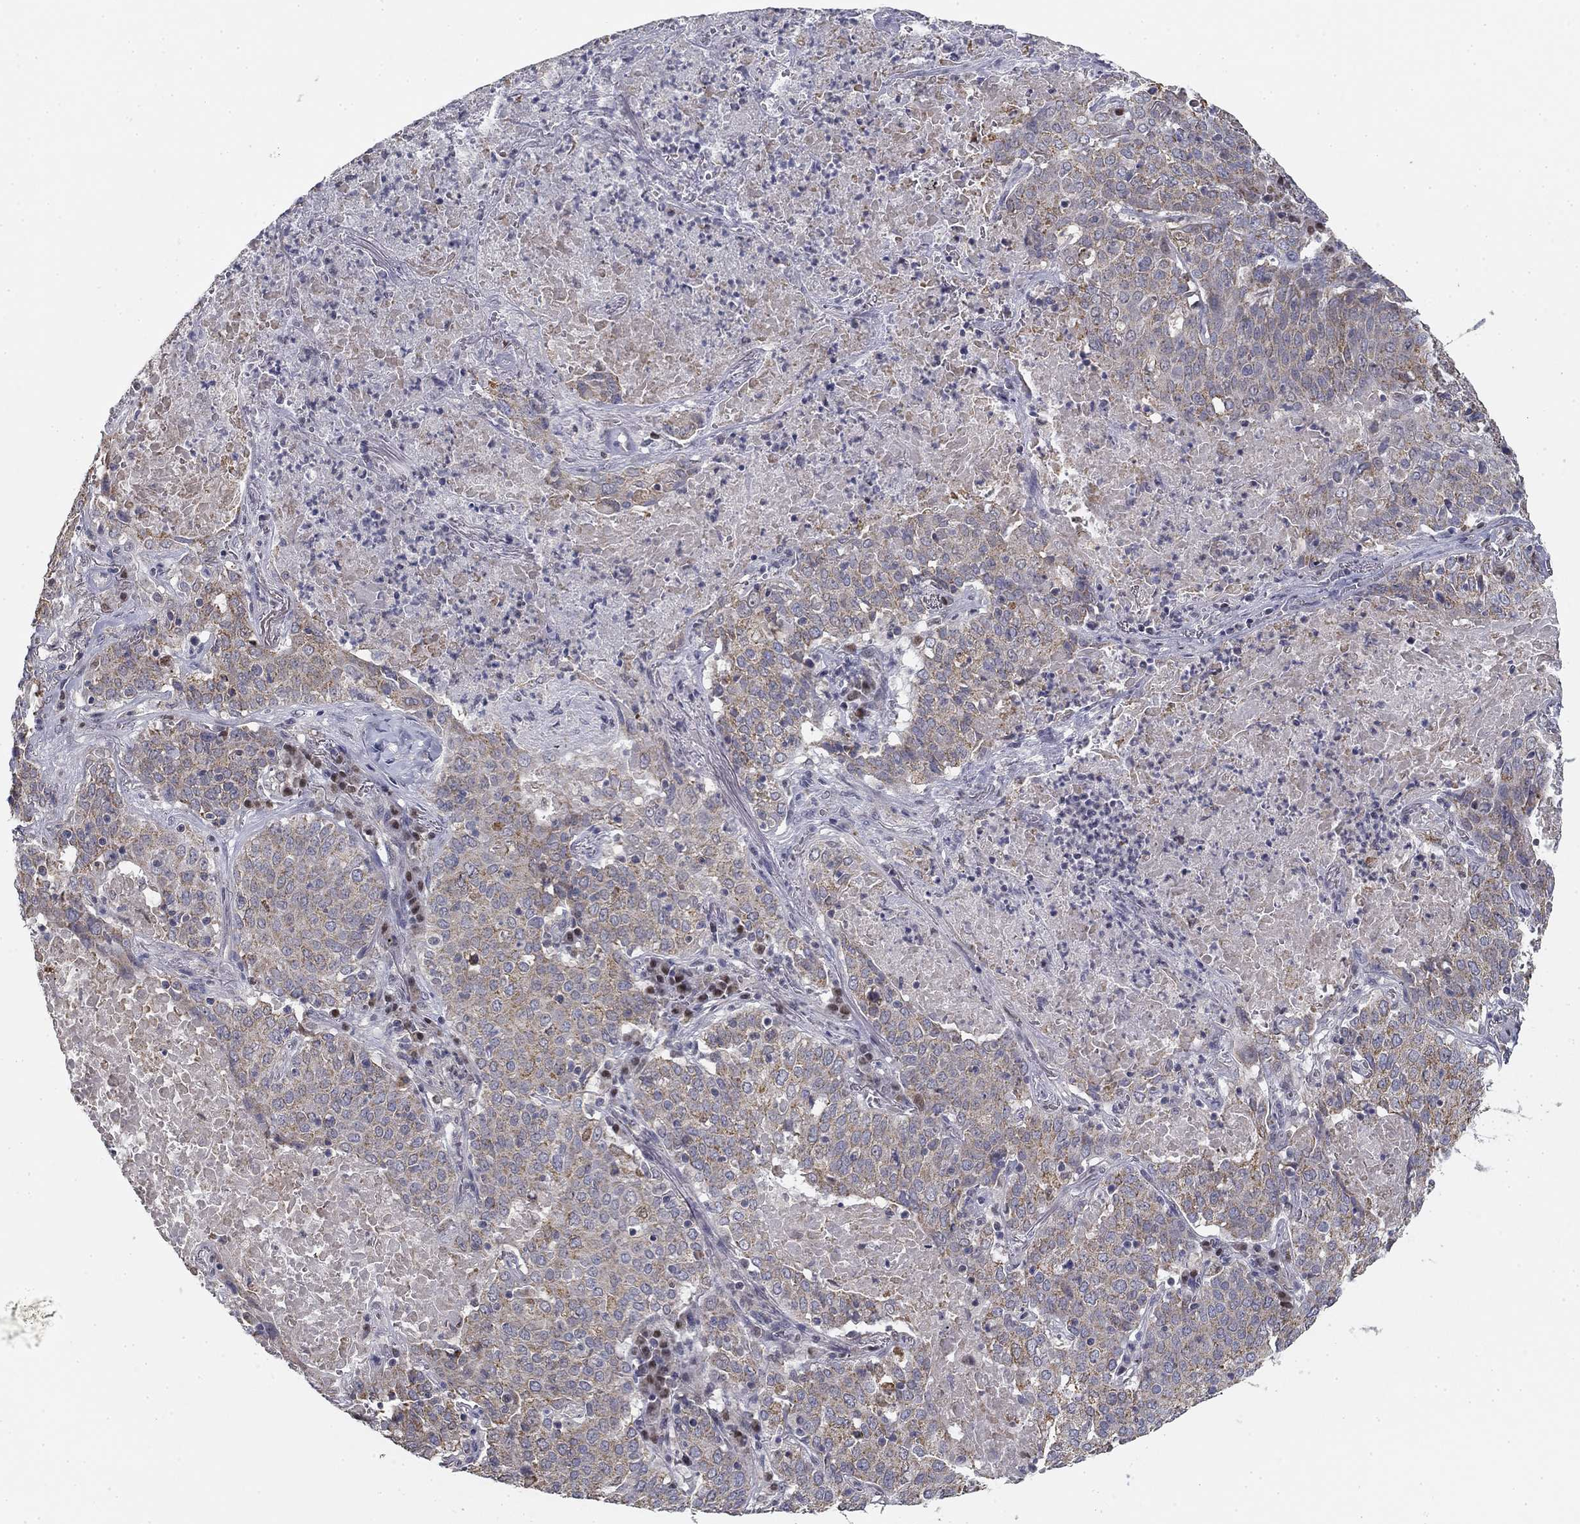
{"staining": {"intensity": "weak", "quantity": "<25%", "location": "cytoplasmic/membranous"}, "tissue": "lung cancer", "cell_type": "Tumor cells", "image_type": "cancer", "snomed": [{"axis": "morphology", "description": "Squamous cell carcinoma, NOS"}, {"axis": "topography", "description": "Lung"}], "caption": "DAB (3,3'-diaminobenzidine) immunohistochemical staining of human lung cancer exhibits no significant positivity in tumor cells.", "gene": "SLC2A9", "patient": {"sex": "male", "age": 82}}